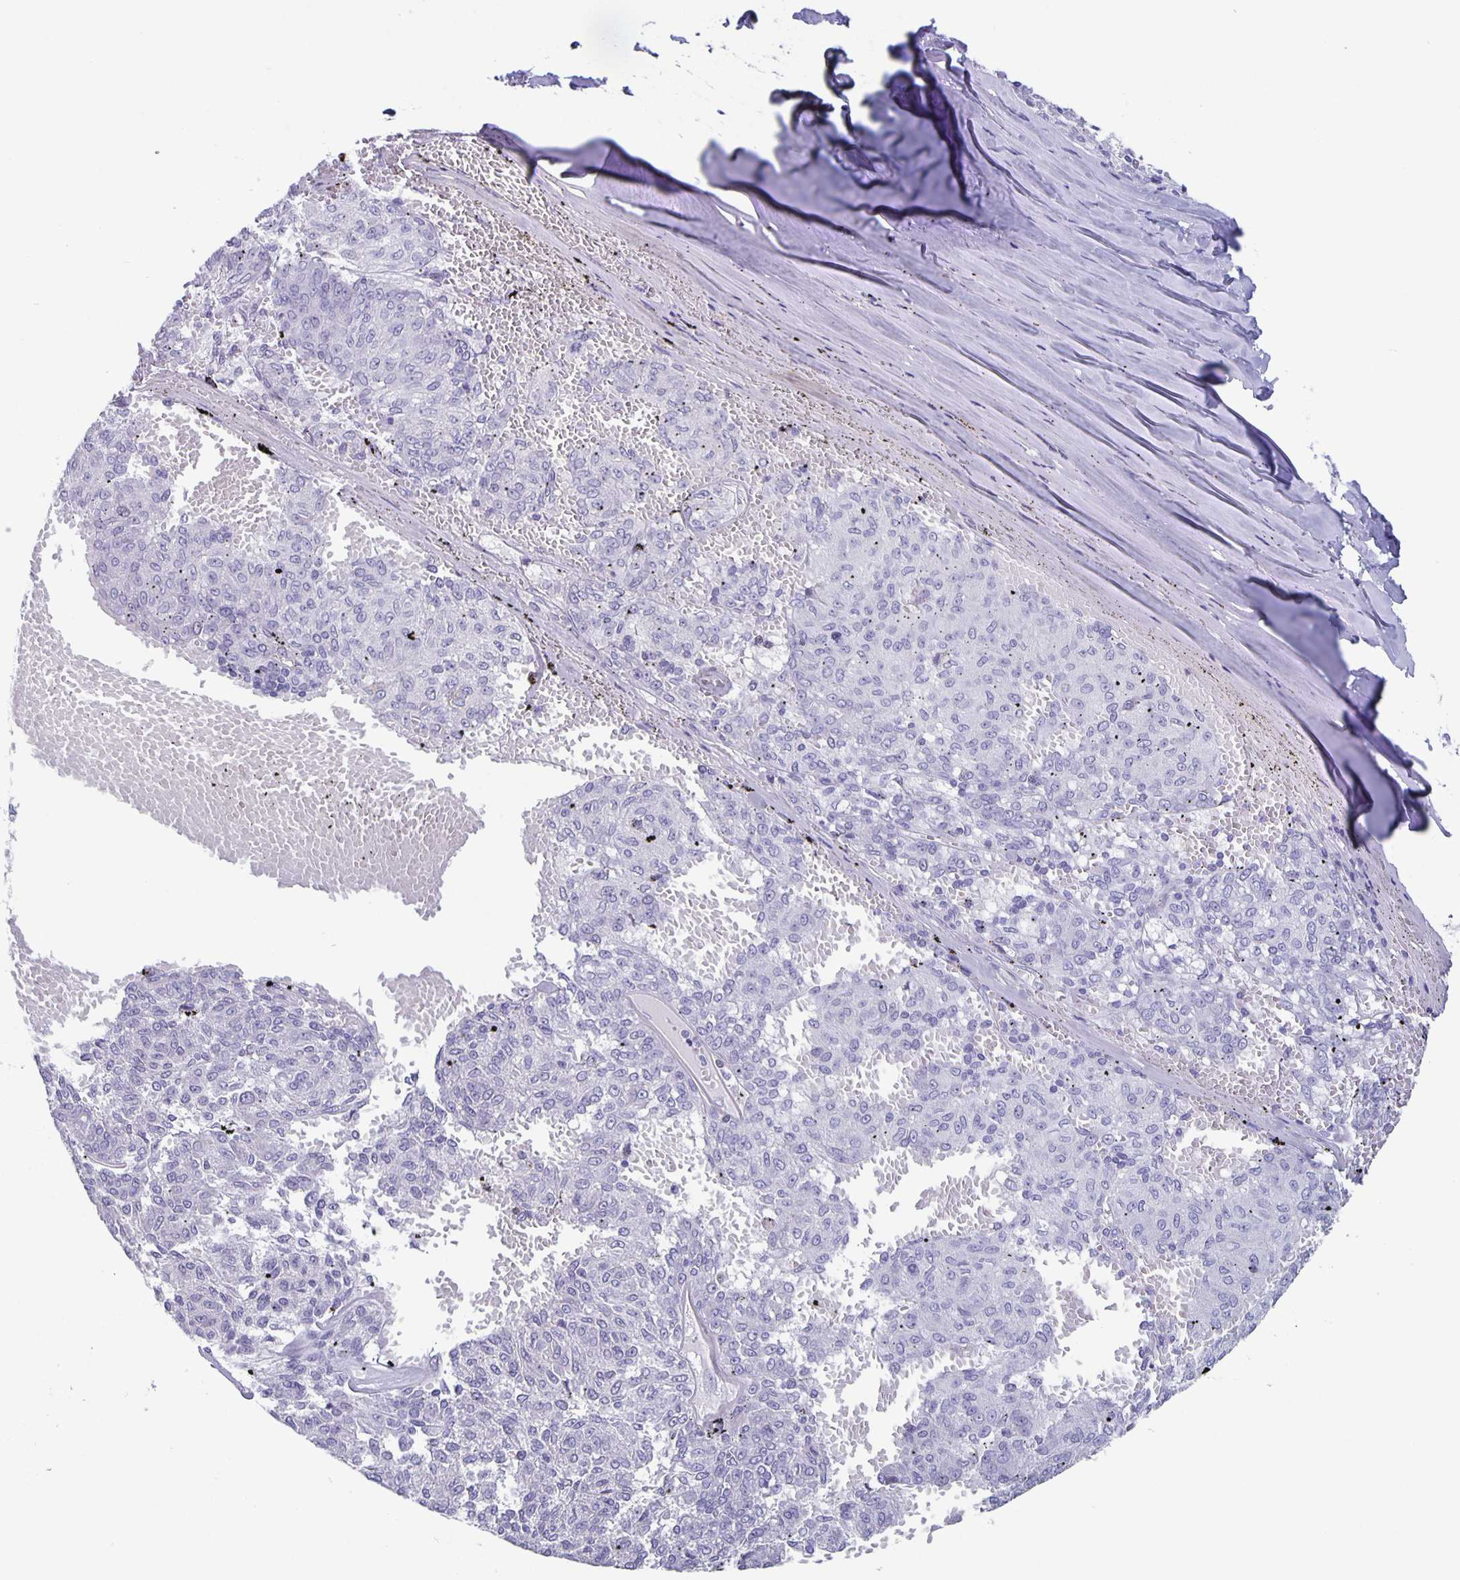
{"staining": {"intensity": "negative", "quantity": "none", "location": "none"}, "tissue": "melanoma", "cell_type": "Tumor cells", "image_type": "cancer", "snomed": [{"axis": "morphology", "description": "Malignant melanoma, NOS"}, {"axis": "topography", "description": "Skin"}], "caption": "Immunohistochemistry (IHC) histopathology image of neoplastic tissue: melanoma stained with DAB (3,3'-diaminobenzidine) demonstrates no significant protein expression in tumor cells. (DAB IHC, high magnification).", "gene": "SATB2", "patient": {"sex": "female", "age": 72}}